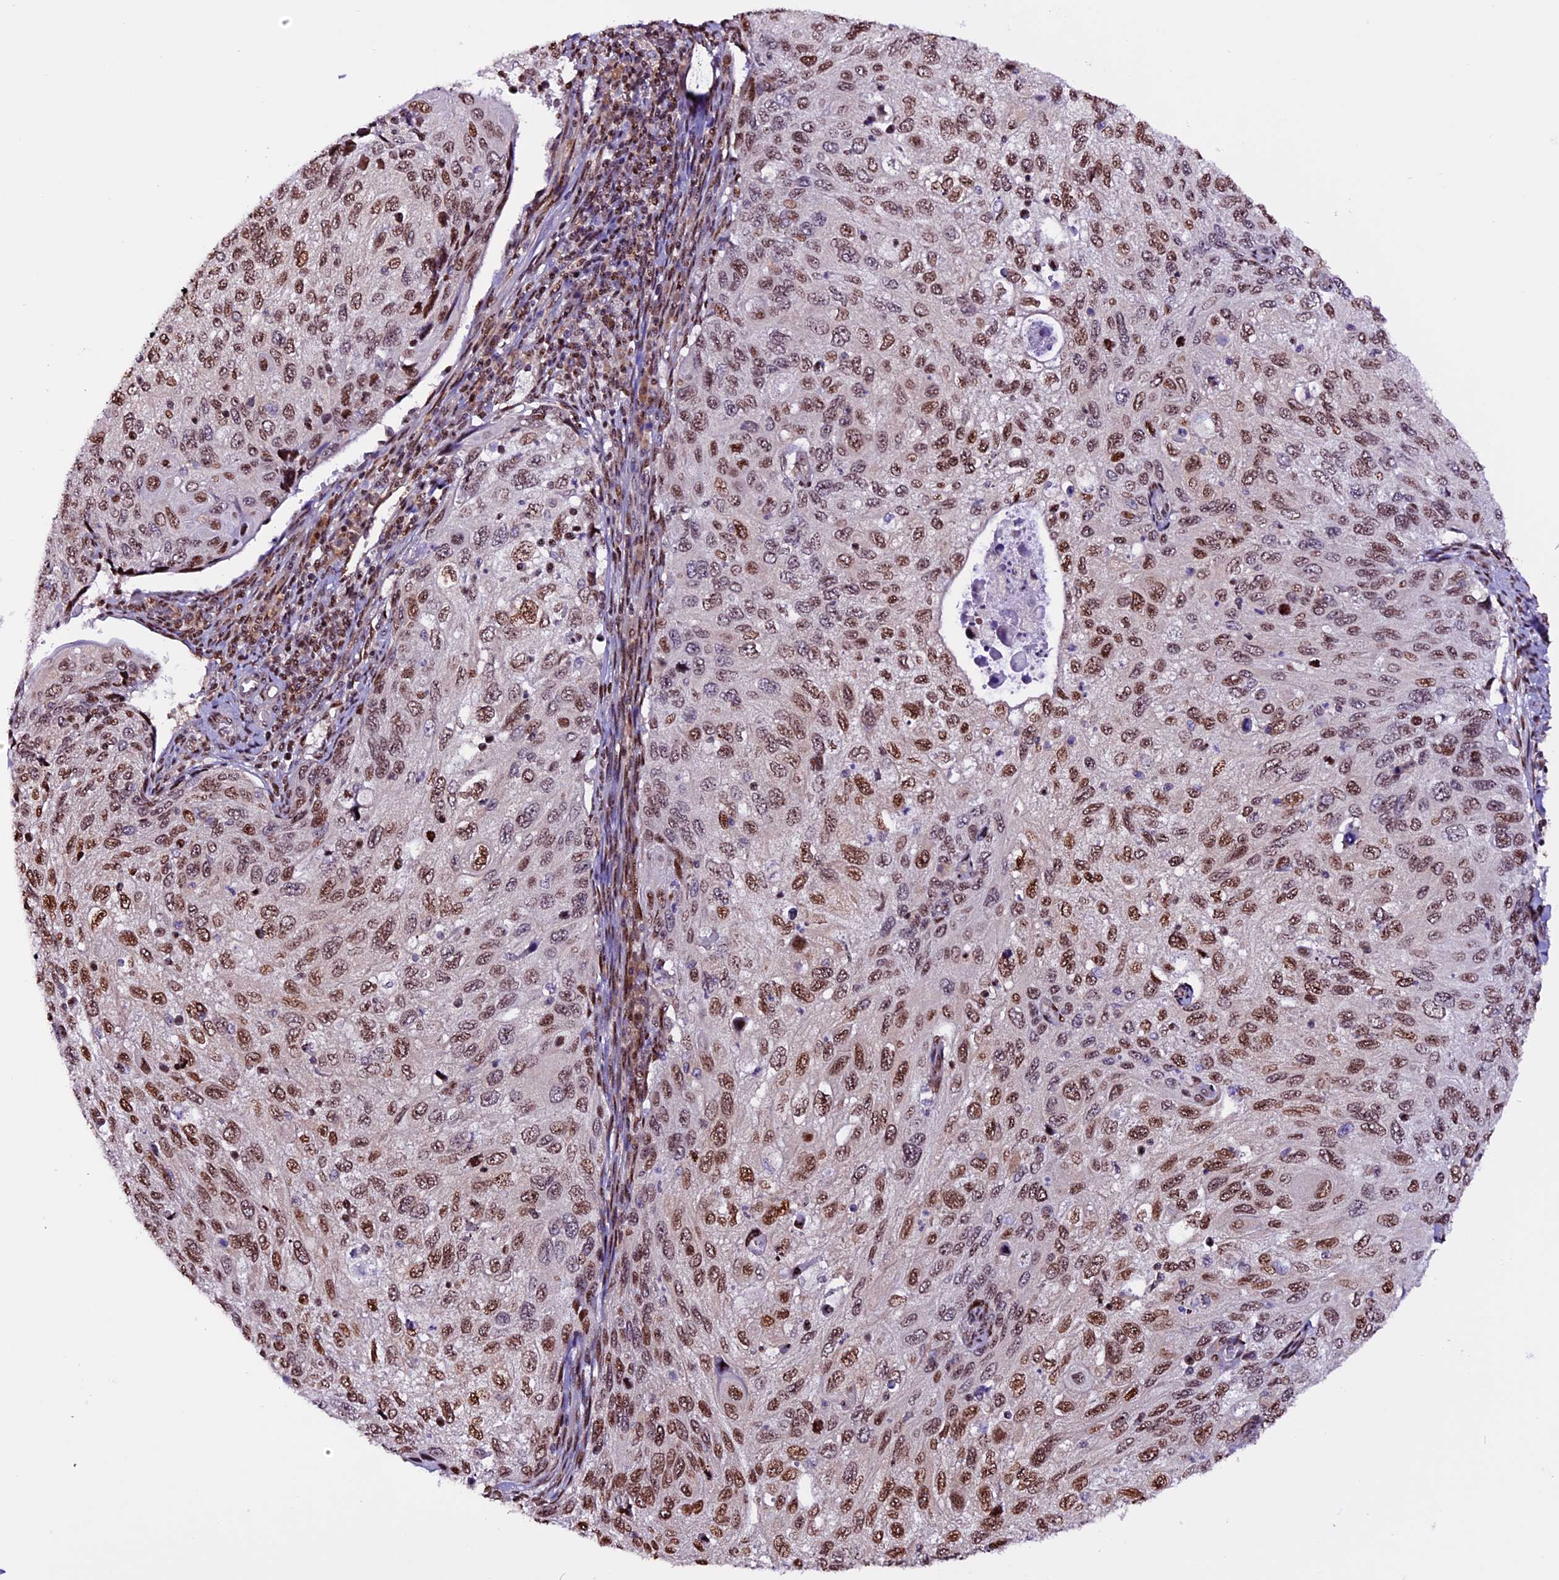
{"staining": {"intensity": "moderate", "quantity": ">75%", "location": "nuclear"}, "tissue": "cervical cancer", "cell_type": "Tumor cells", "image_type": "cancer", "snomed": [{"axis": "morphology", "description": "Squamous cell carcinoma, NOS"}, {"axis": "topography", "description": "Cervix"}], "caption": "The immunohistochemical stain labels moderate nuclear expression in tumor cells of cervical cancer tissue.", "gene": "RINL", "patient": {"sex": "female", "age": 70}}